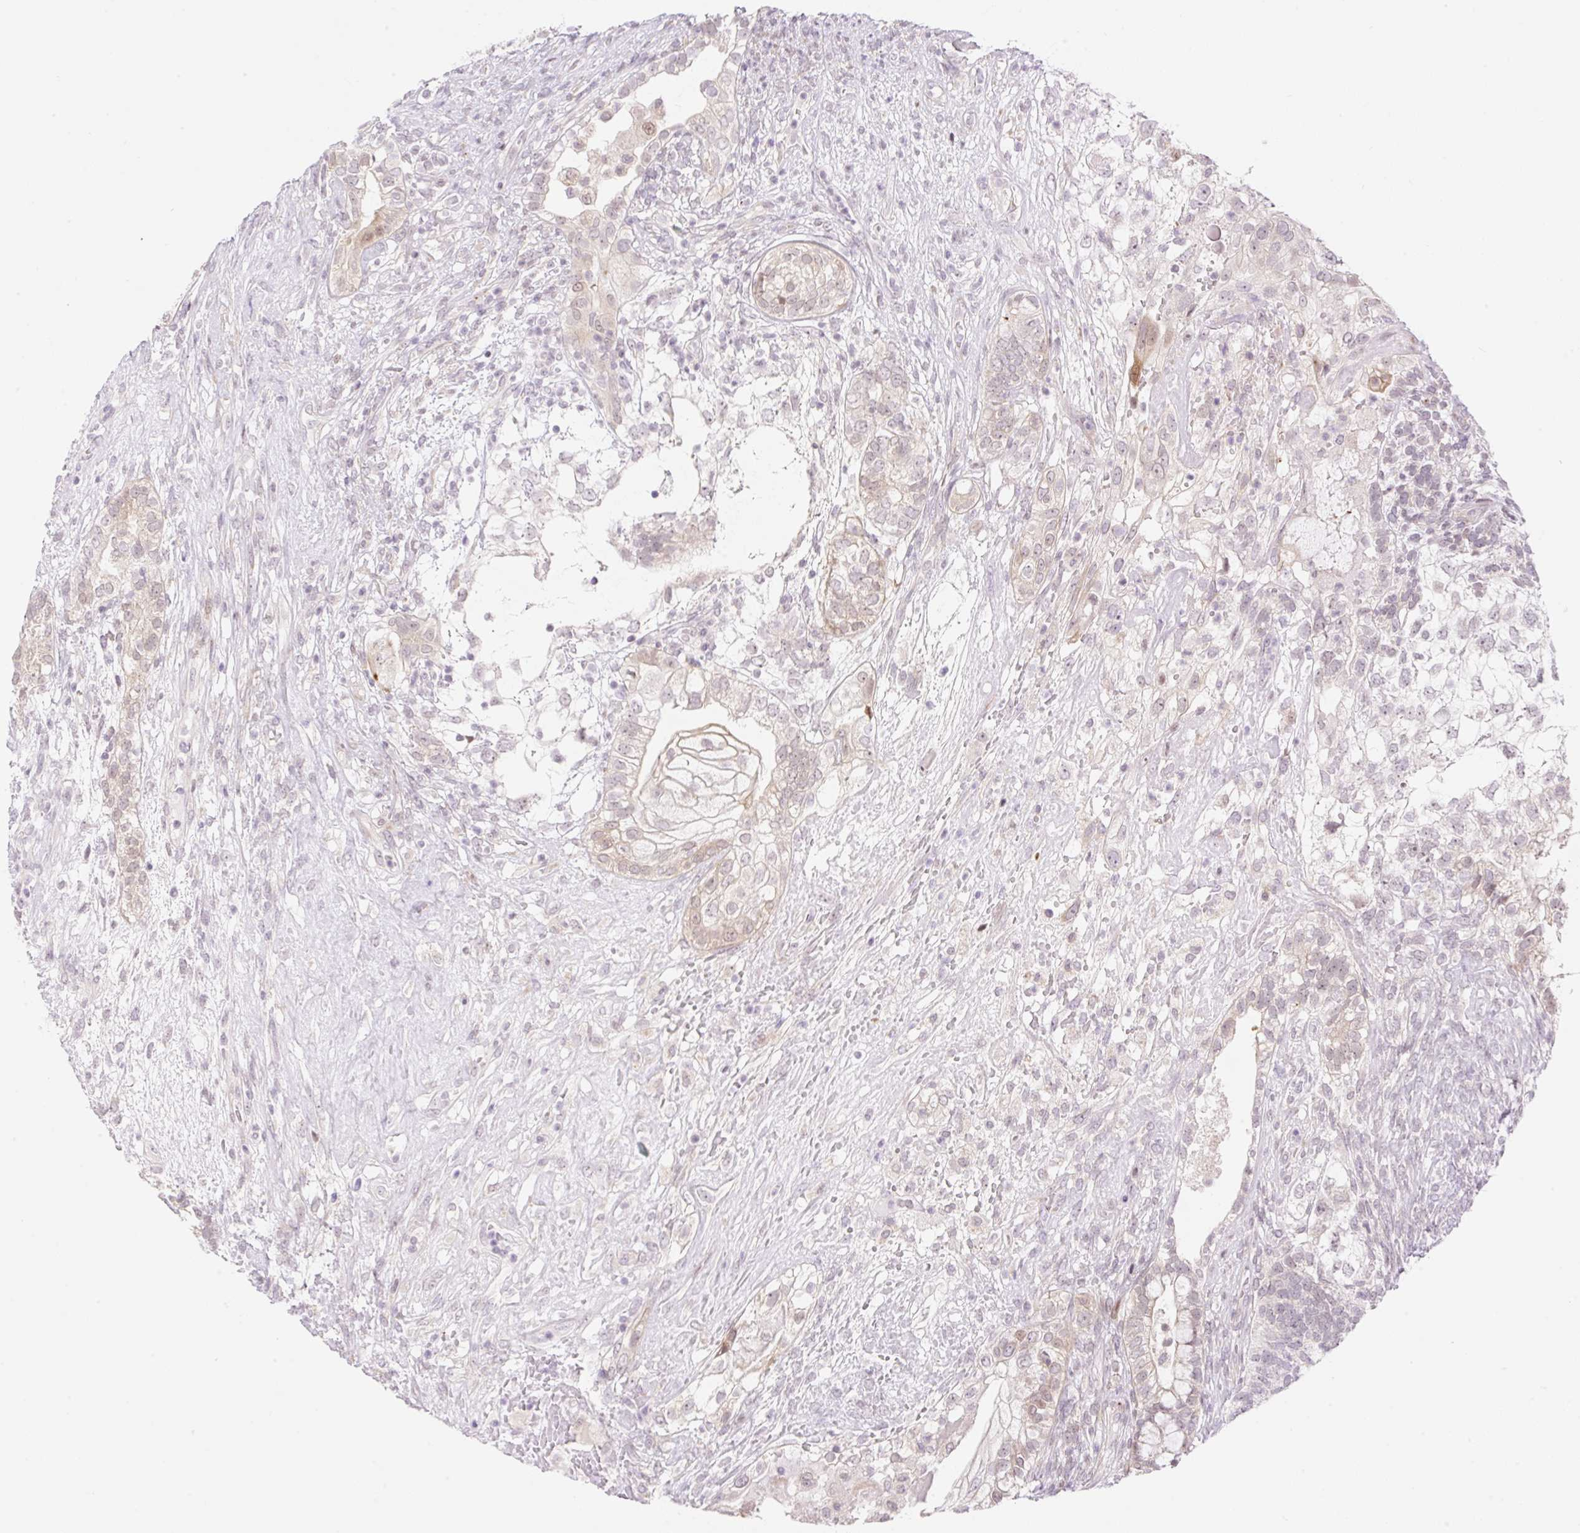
{"staining": {"intensity": "weak", "quantity": "<25%", "location": "cytoplasmic/membranous,nuclear"}, "tissue": "testis cancer", "cell_type": "Tumor cells", "image_type": "cancer", "snomed": [{"axis": "morphology", "description": "Seminoma, NOS"}, {"axis": "morphology", "description": "Carcinoma, Embryonal, NOS"}, {"axis": "topography", "description": "Testis"}], "caption": "This is a image of immunohistochemistry staining of testis seminoma, which shows no staining in tumor cells.", "gene": "ZFP41", "patient": {"sex": "male", "age": 41}}